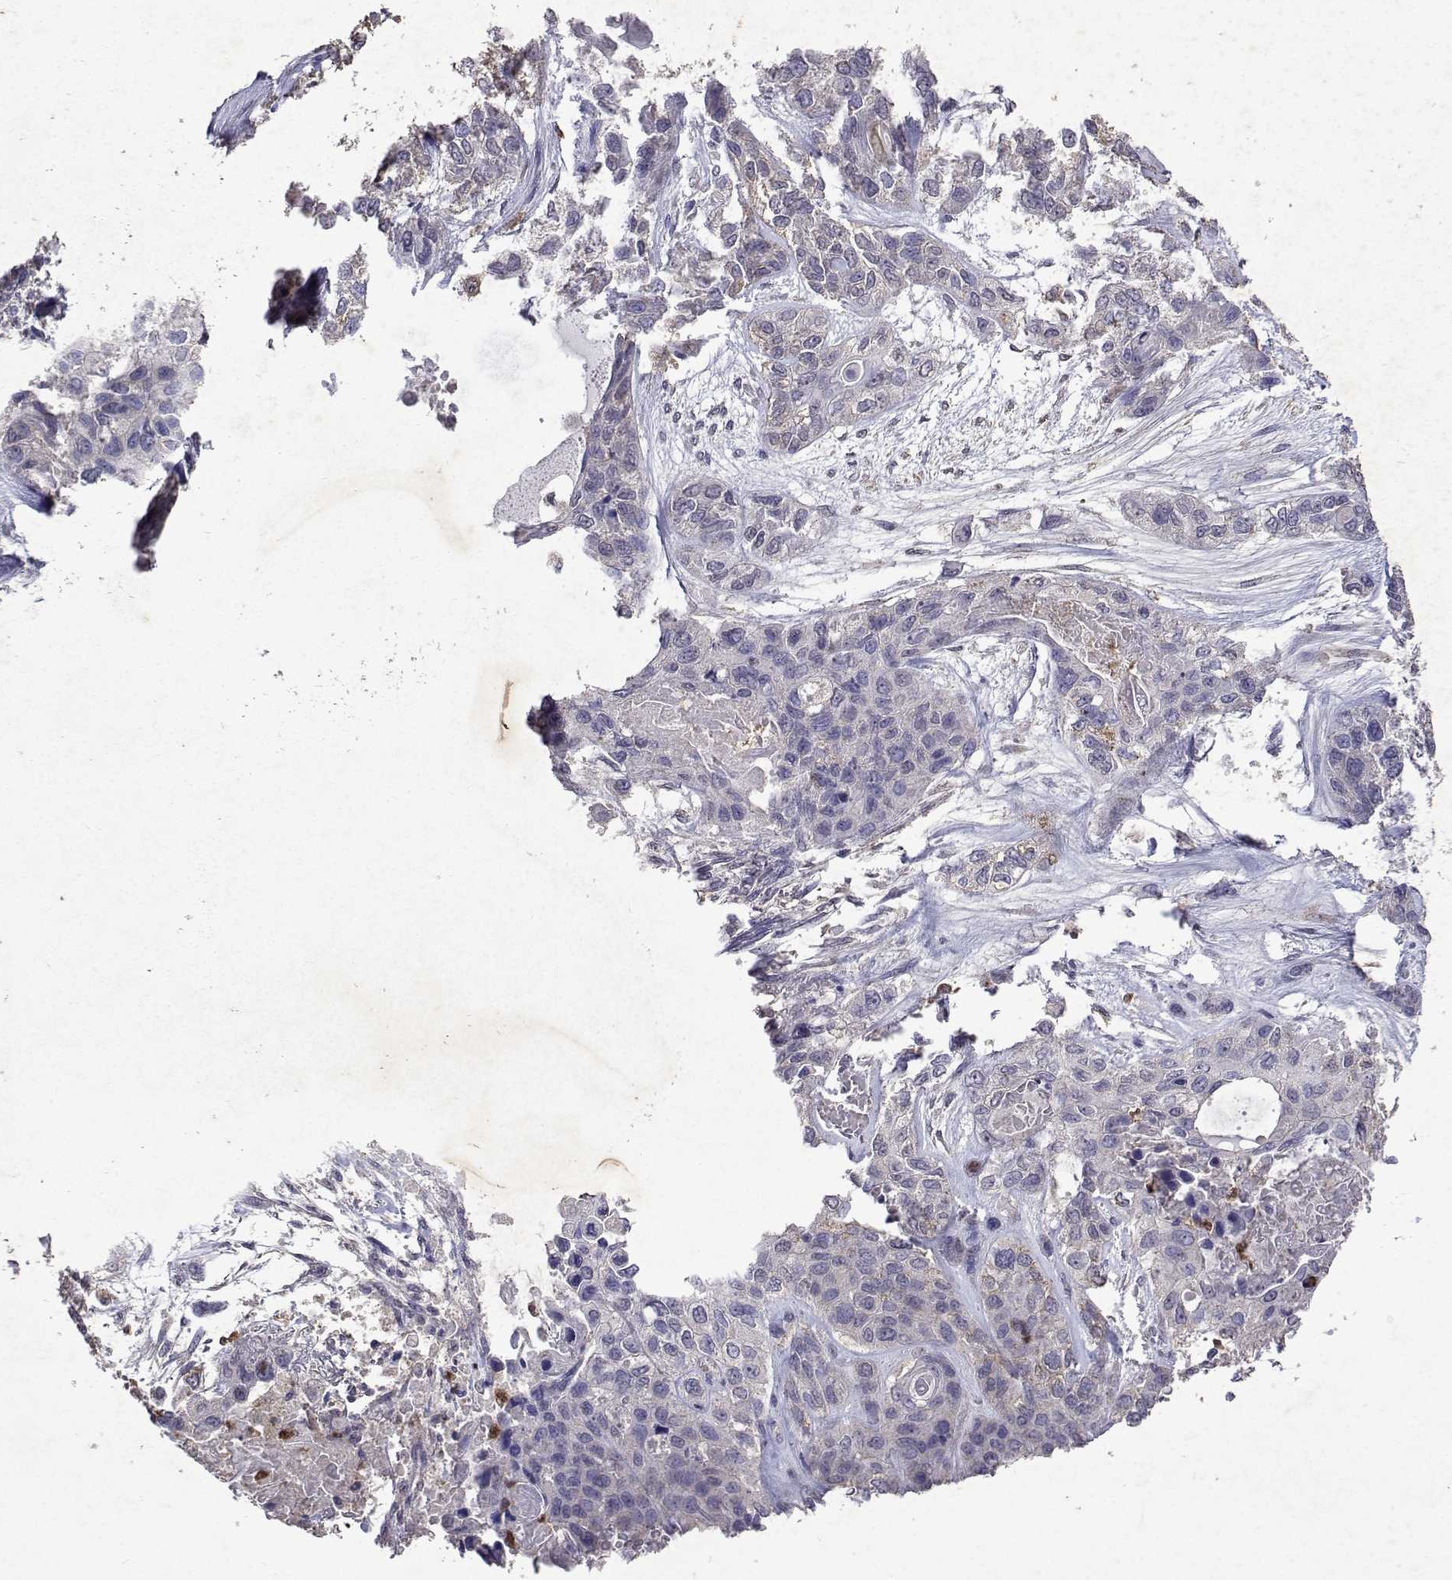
{"staining": {"intensity": "weak", "quantity": "<25%", "location": "cytoplasmic/membranous"}, "tissue": "lung cancer", "cell_type": "Tumor cells", "image_type": "cancer", "snomed": [{"axis": "morphology", "description": "Squamous cell carcinoma, NOS"}, {"axis": "topography", "description": "Lung"}], "caption": "The immunohistochemistry image has no significant positivity in tumor cells of lung cancer (squamous cell carcinoma) tissue.", "gene": "APAF1", "patient": {"sex": "female", "age": 70}}